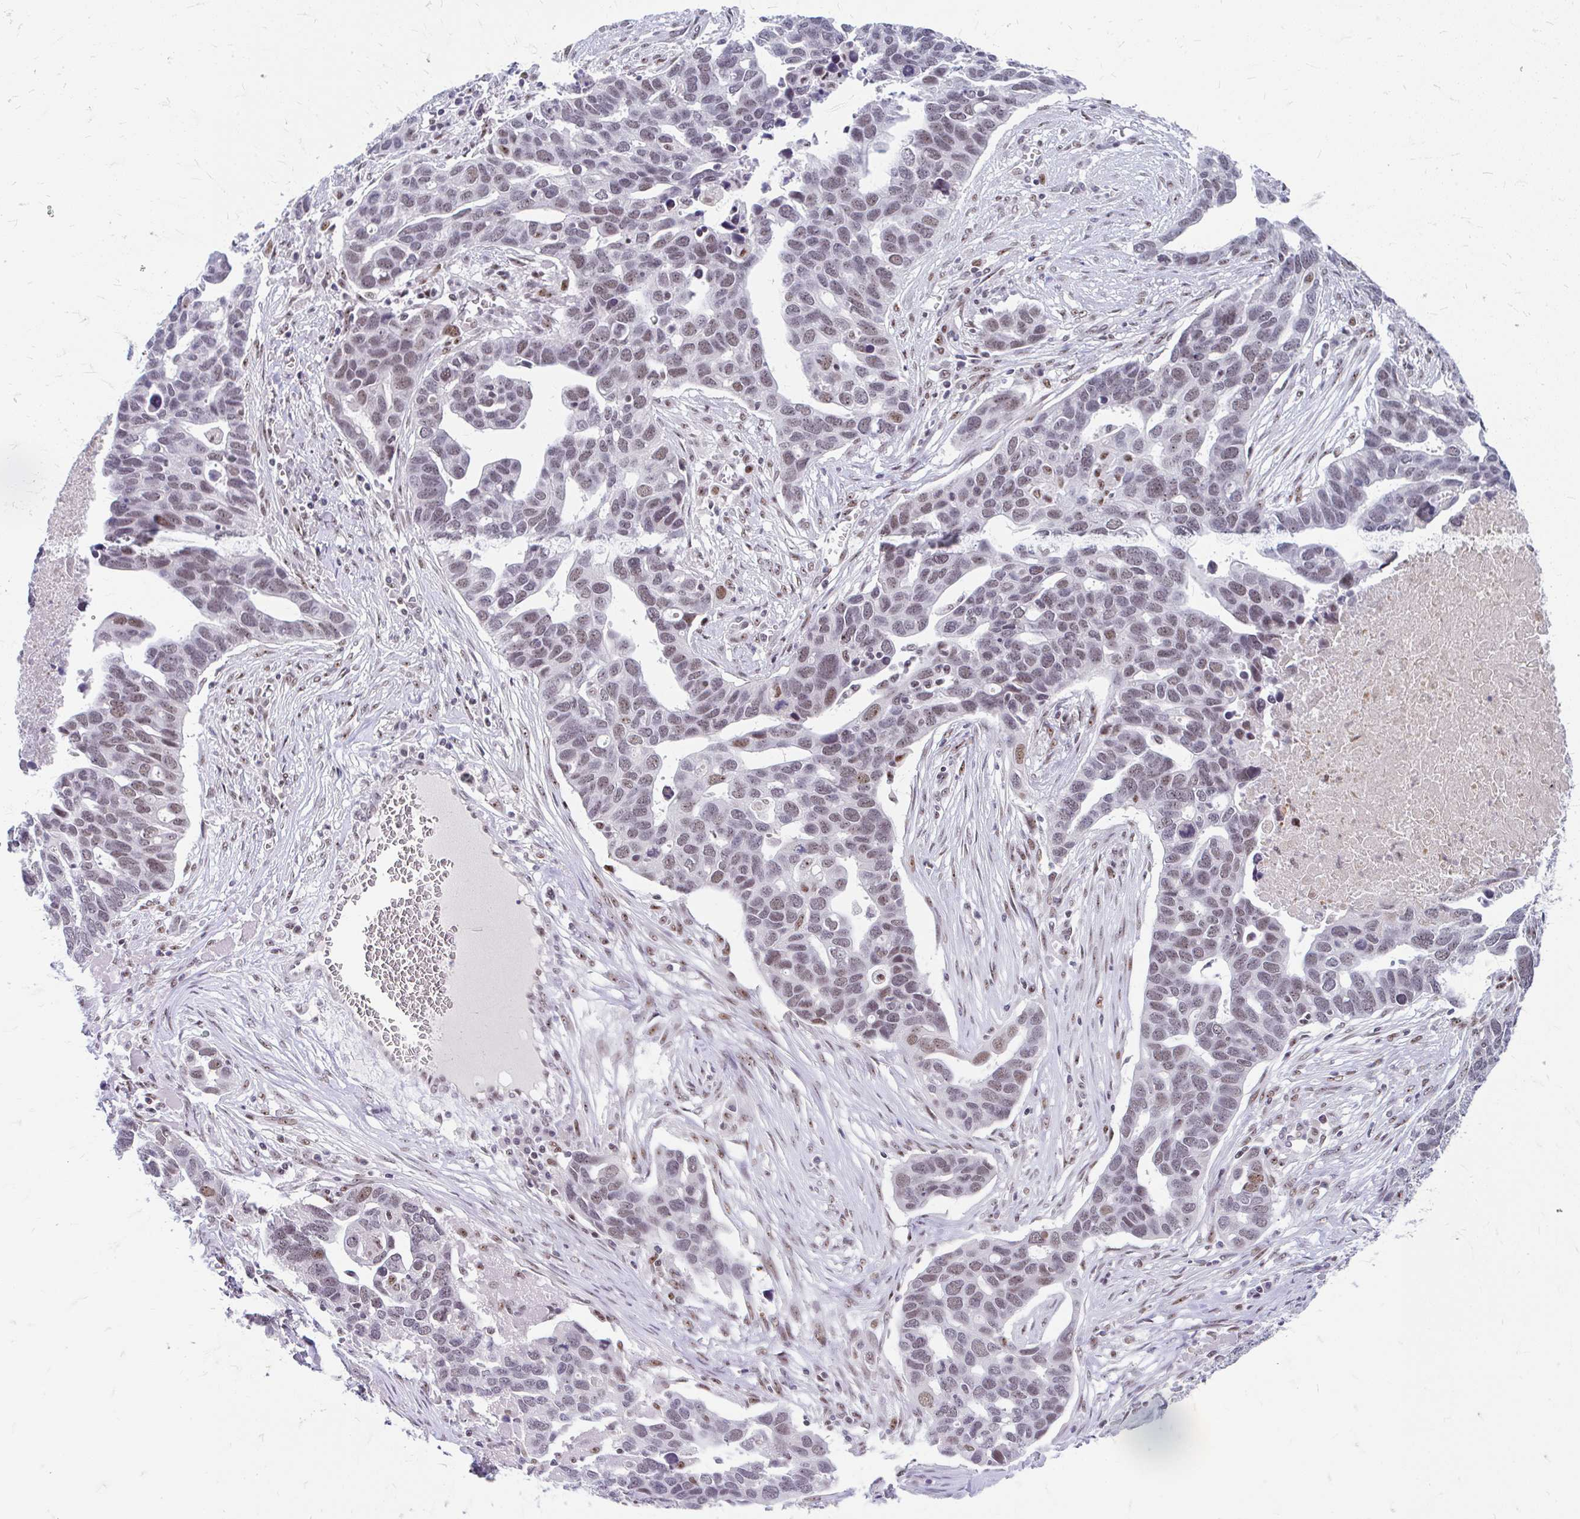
{"staining": {"intensity": "moderate", "quantity": "25%-75%", "location": "nuclear"}, "tissue": "ovarian cancer", "cell_type": "Tumor cells", "image_type": "cancer", "snomed": [{"axis": "morphology", "description": "Cystadenocarcinoma, serous, NOS"}, {"axis": "topography", "description": "Ovary"}], "caption": "There is medium levels of moderate nuclear staining in tumor cells of ovarian cancer, as demonstrated by immunohistochemical staining (brown color).", "gene": "GTF2H1", "patient": {"sex": "female", "age": 54}}